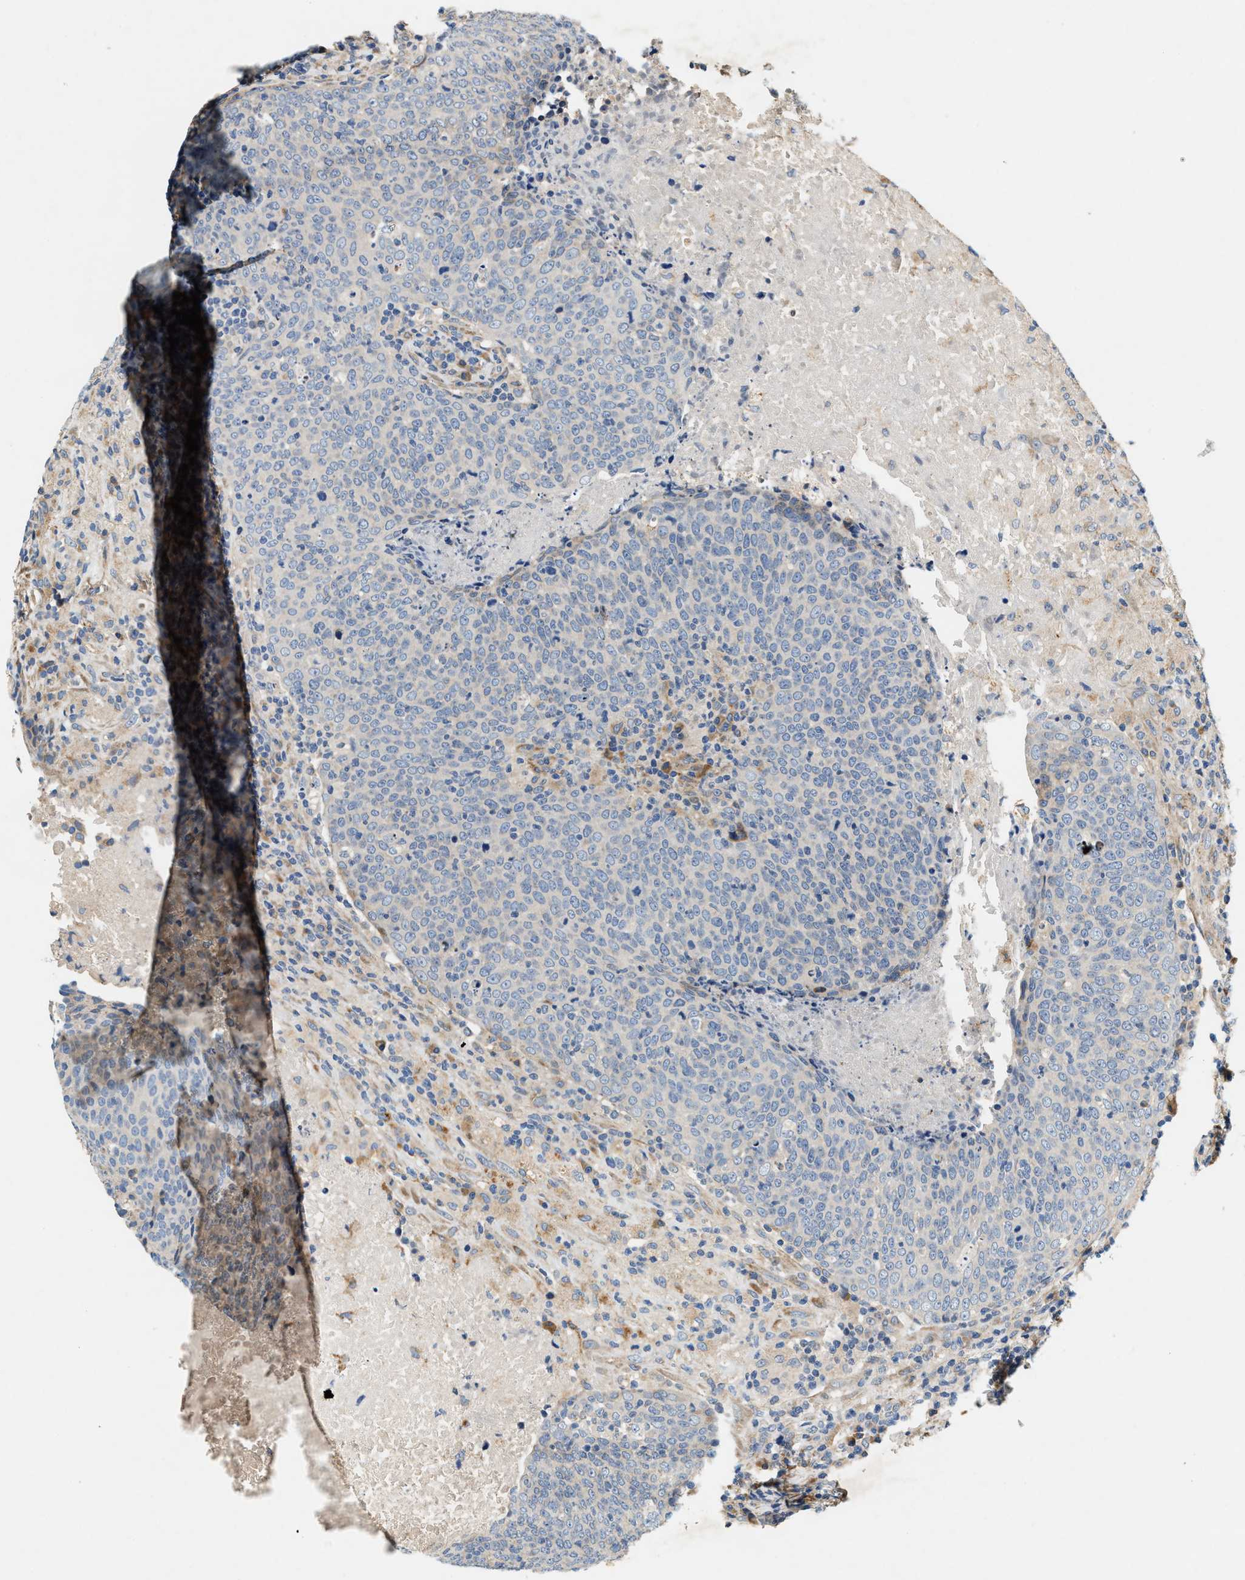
{"staining": {"intensity": "negative", "quantity": "none", "location": "none"}, "tissue": "head and neck cancer", "cell_type": "Tumor cells", "image_type": "cancer", "snomed": [{"axis": "morphology", "description": "Squamous cell carcinoma, NOS"}, {"axis": "morphology", "description": "Squamous cell carcinoma, metastatic, NOS"}, {"axis": "topography", "description": "Lymph node"}, {"axis": "topography", "description": "Head-Neck"}], "caption": "DAB immunohistochemical staining of head and neck cancer (metastatic squamous cell carcinoma) reveals no significant staining in tumor cells.", "gene": "DUSP10", "patient": {"sex": "male", "age": 62}}